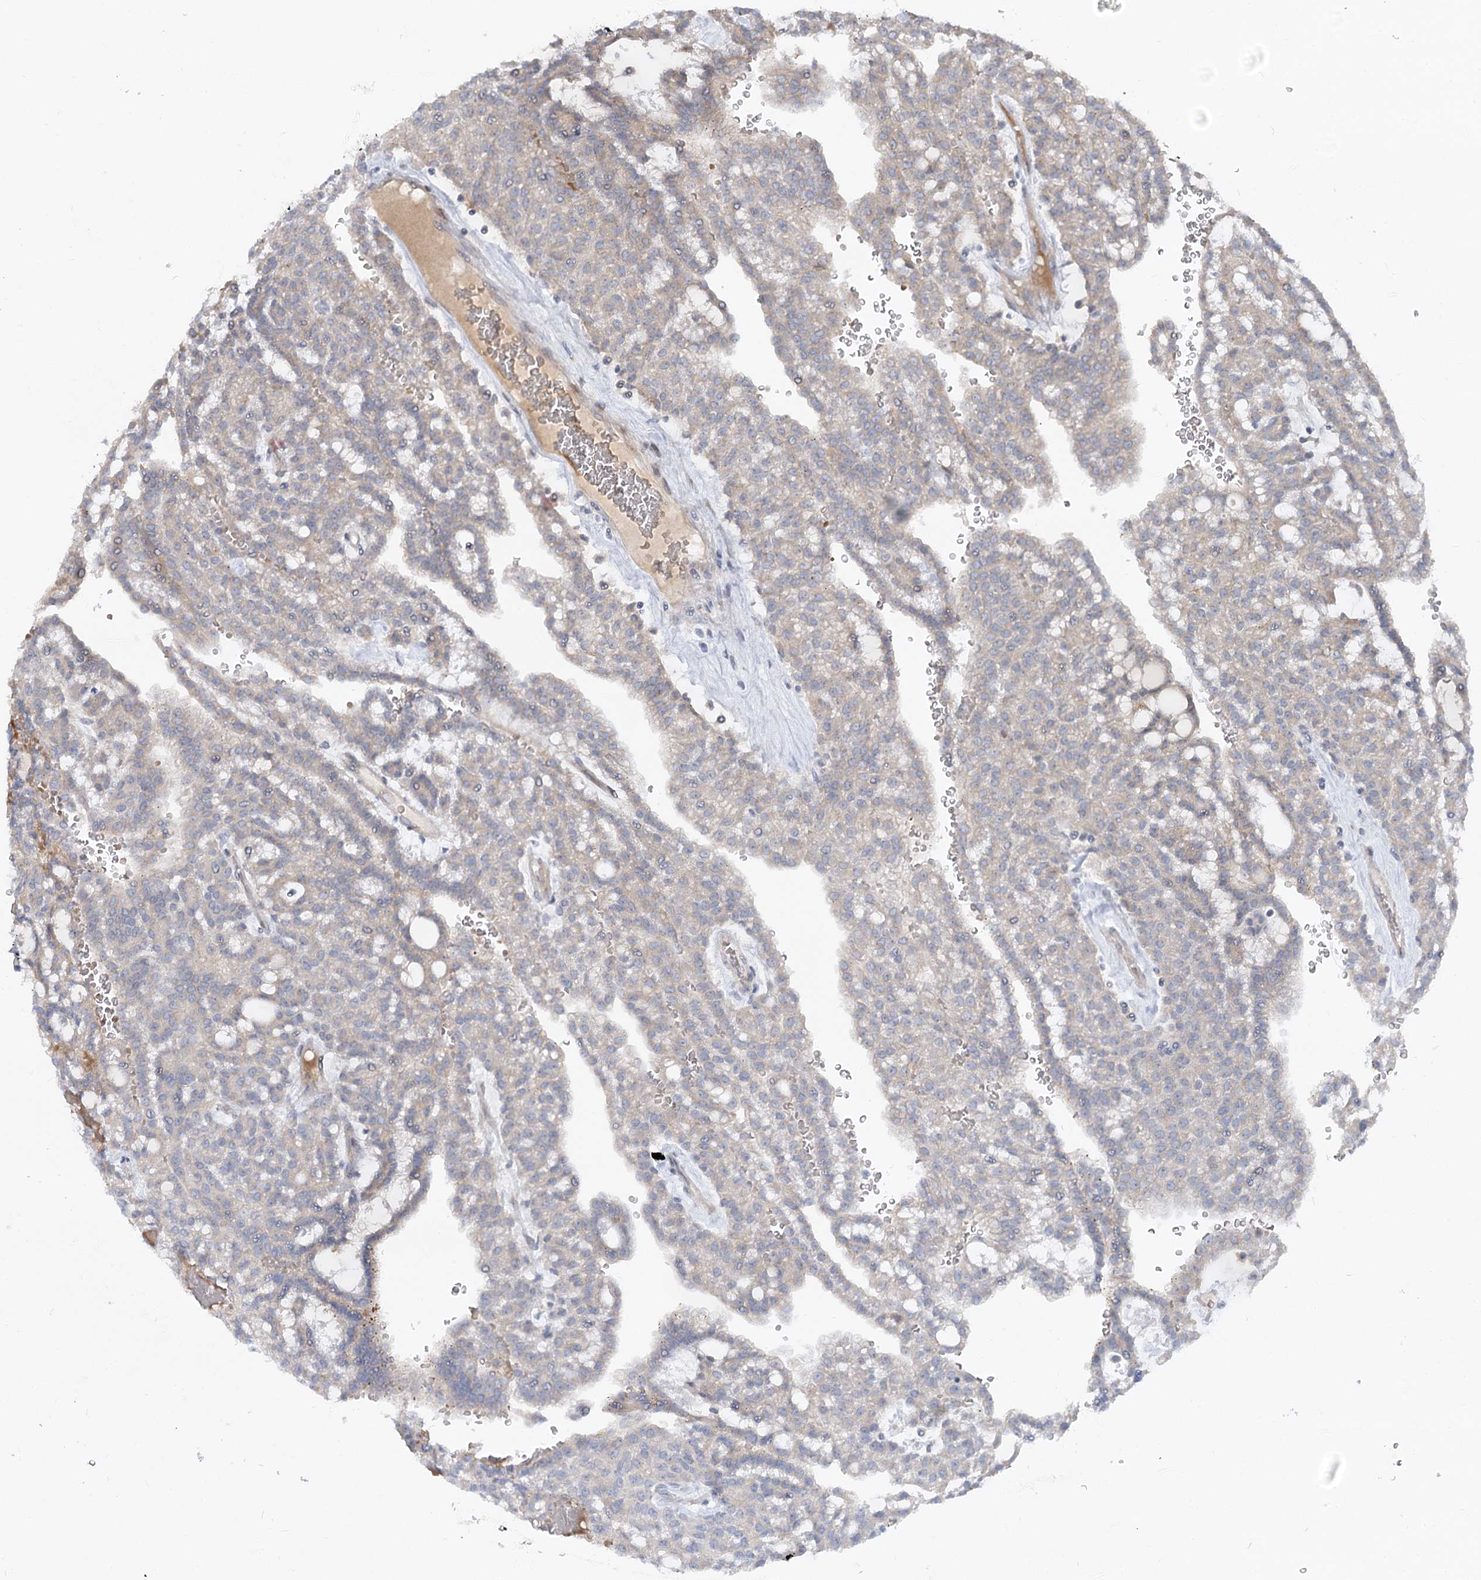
{"staining": {"intensity": "negative", "quantity": "none", "location": "none"}, "tissue": "renal cancer", "cell_type": "Tumor cells", "image_type": "cancer", "snomed": [{"axis": "morphology", "description": "Adenocarcinoma, NOS"}, {"axis": "topography", "description": "Kidney"}], "caption": "IHC histopathology image of renal adenocarcinoma stained for a protein (brown), which displays no staining in tumor cells.", "gene": "FGF19", "patient": {"sex": "male", "age": 63}}